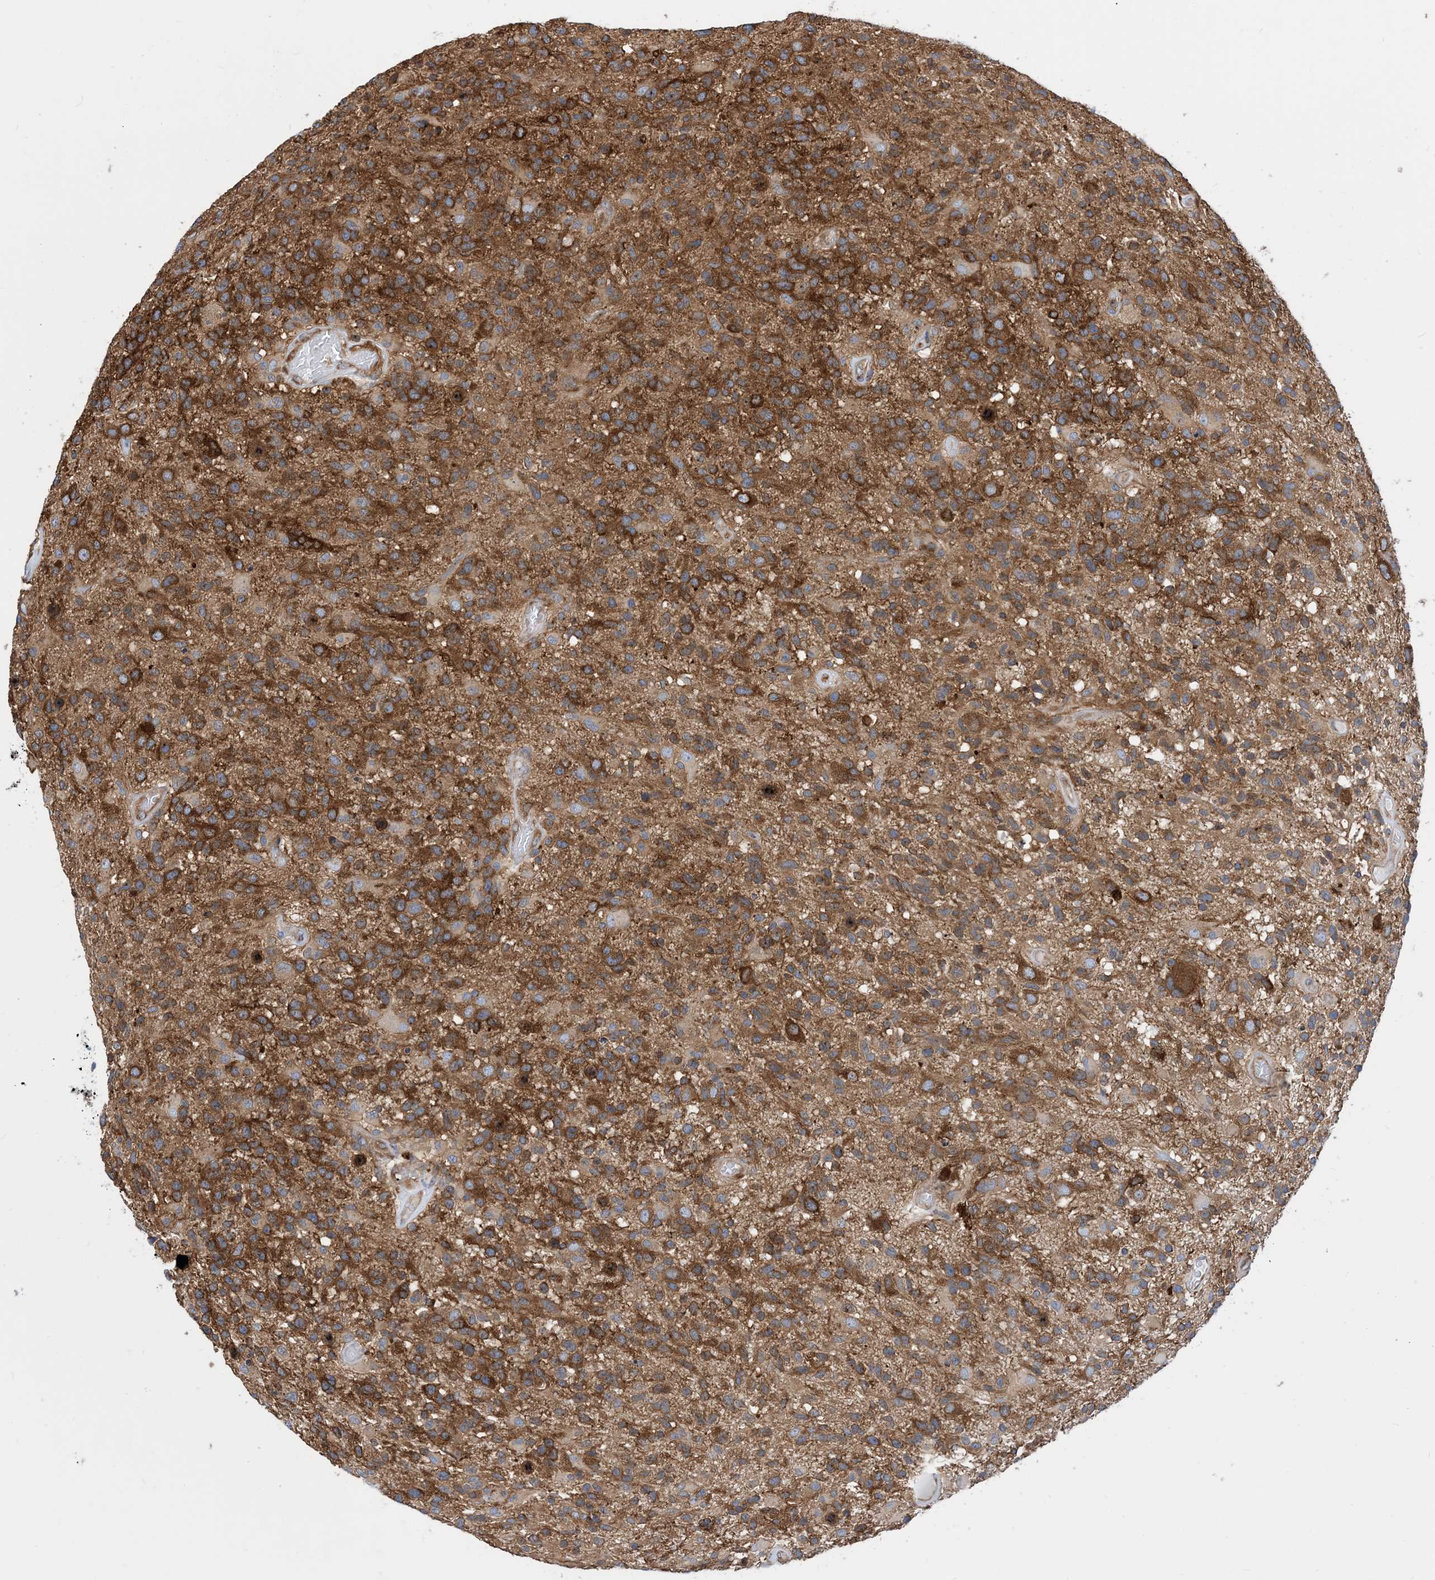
{"staining": {"intensity": "moderate", "quantity": ">75%", "location": "cytoplasmic/membranous"}, "tissue": "glioma", "cell_type": "Tumor cells", "image_type": "cancer", "snomed": [{"axis": "morphology", "description": "Glioma, malignant, High grade"}, {"axis": "morphology", "description": "Glioblastoma, NOS"}, {"axis": "topography", "description": "Brain"}], "caption": "About >75% of tumor cells in glioma exhibit moderate cytoplasmic/membranous protein staining as visualized by brown immunohistochemical staining.", "gene": "DYNC1LI1", "patient": {"sex": "male", "age": 60}}